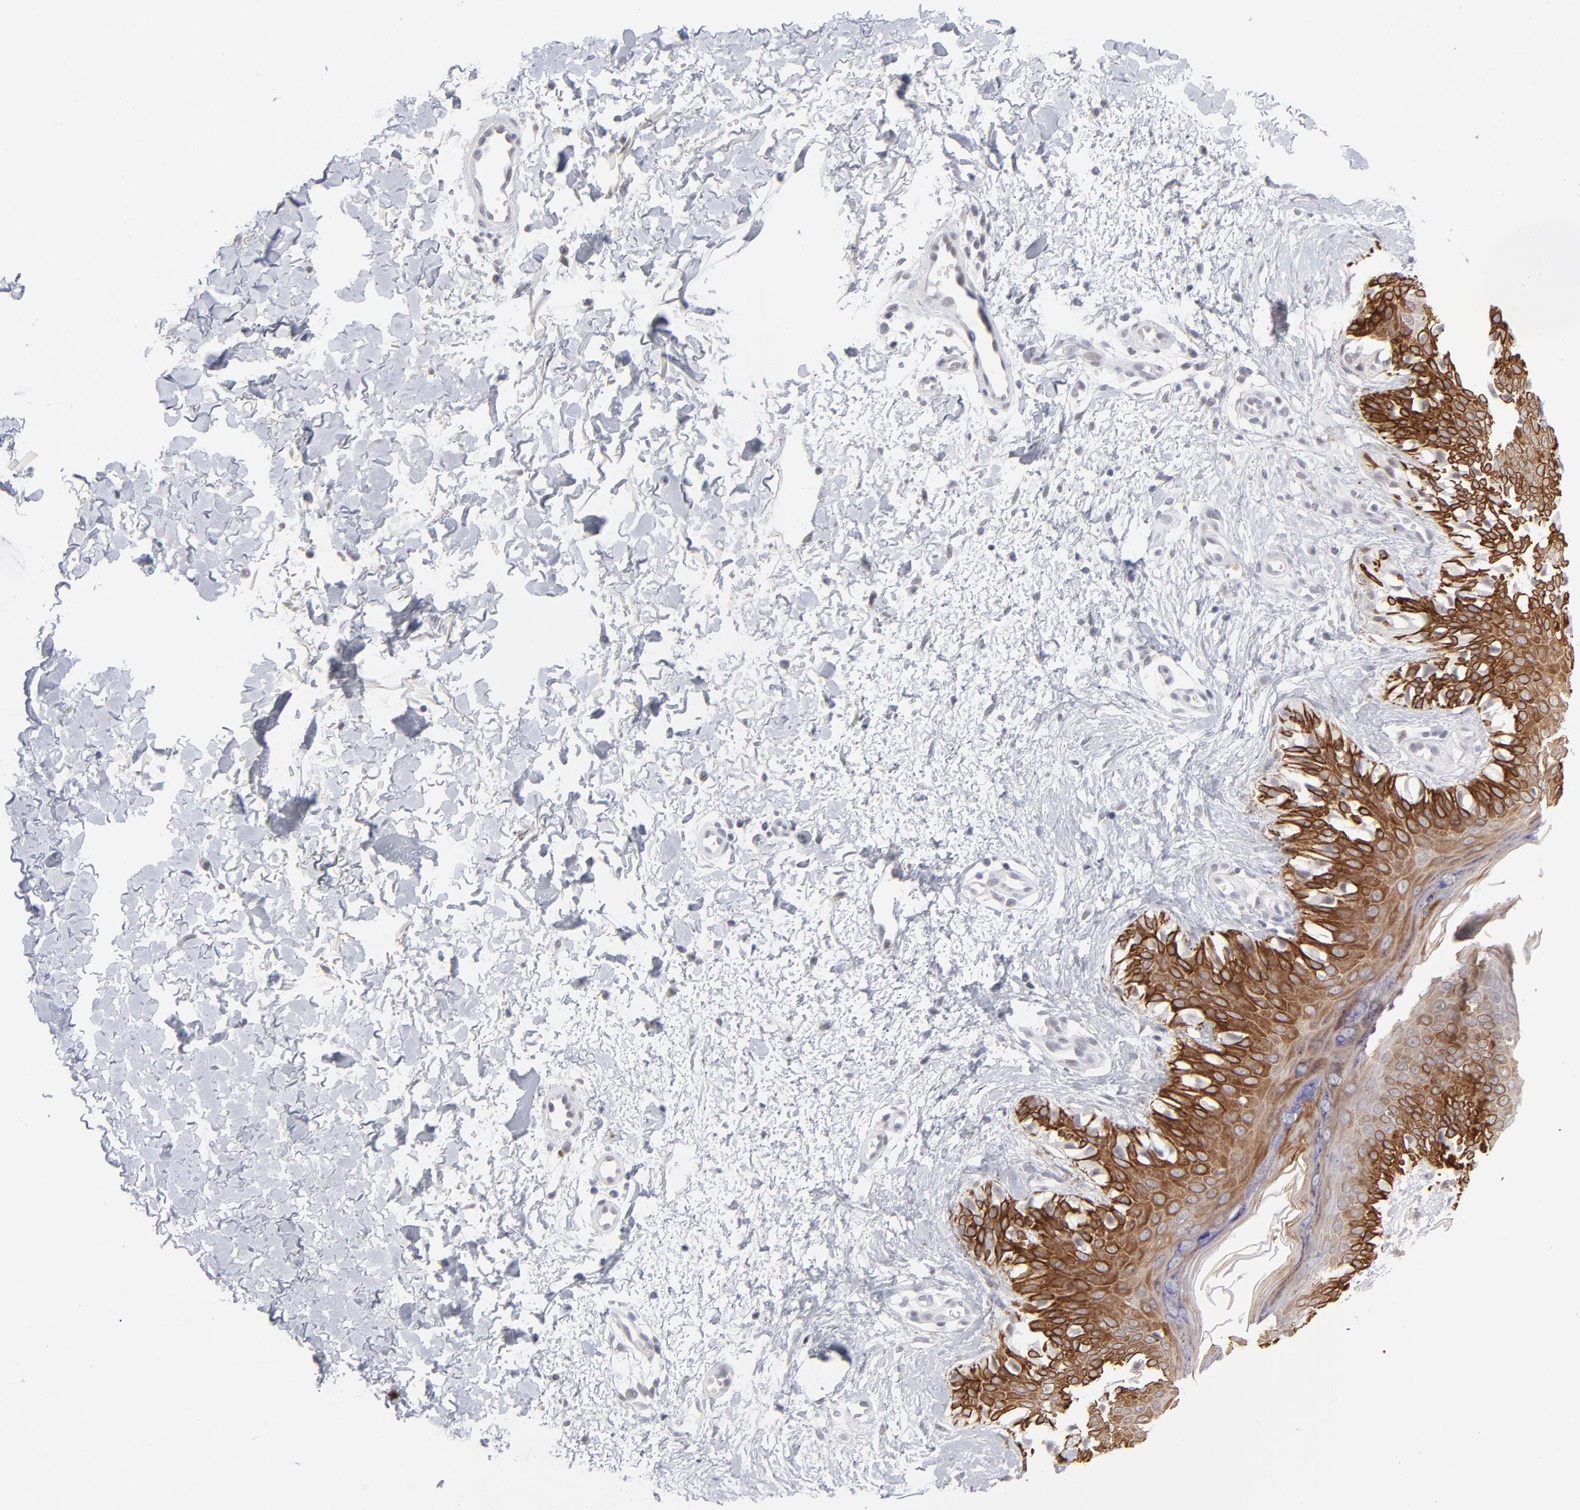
{"staining": {"intensity": "weak", "quantity": "<25%", "location": "cytoplasmic/membranous"}, "tissue": "melanoma", "cell_type": "Tumor cells", "image_type": "cancer", "snomed": [{"axis": "morphology", "description": "Normal tissue, NOS"}, {"axis": "morphology", "description": "Malignant melanoma, NOS"}, {"axis": "topography", "description": "Skin"}], "caption": "Immunohistochemistry of human melanoma demonstrates no expression in tumor cells.", "gene": "CCR2", "patient": {"sex": "male", "age": 83}}